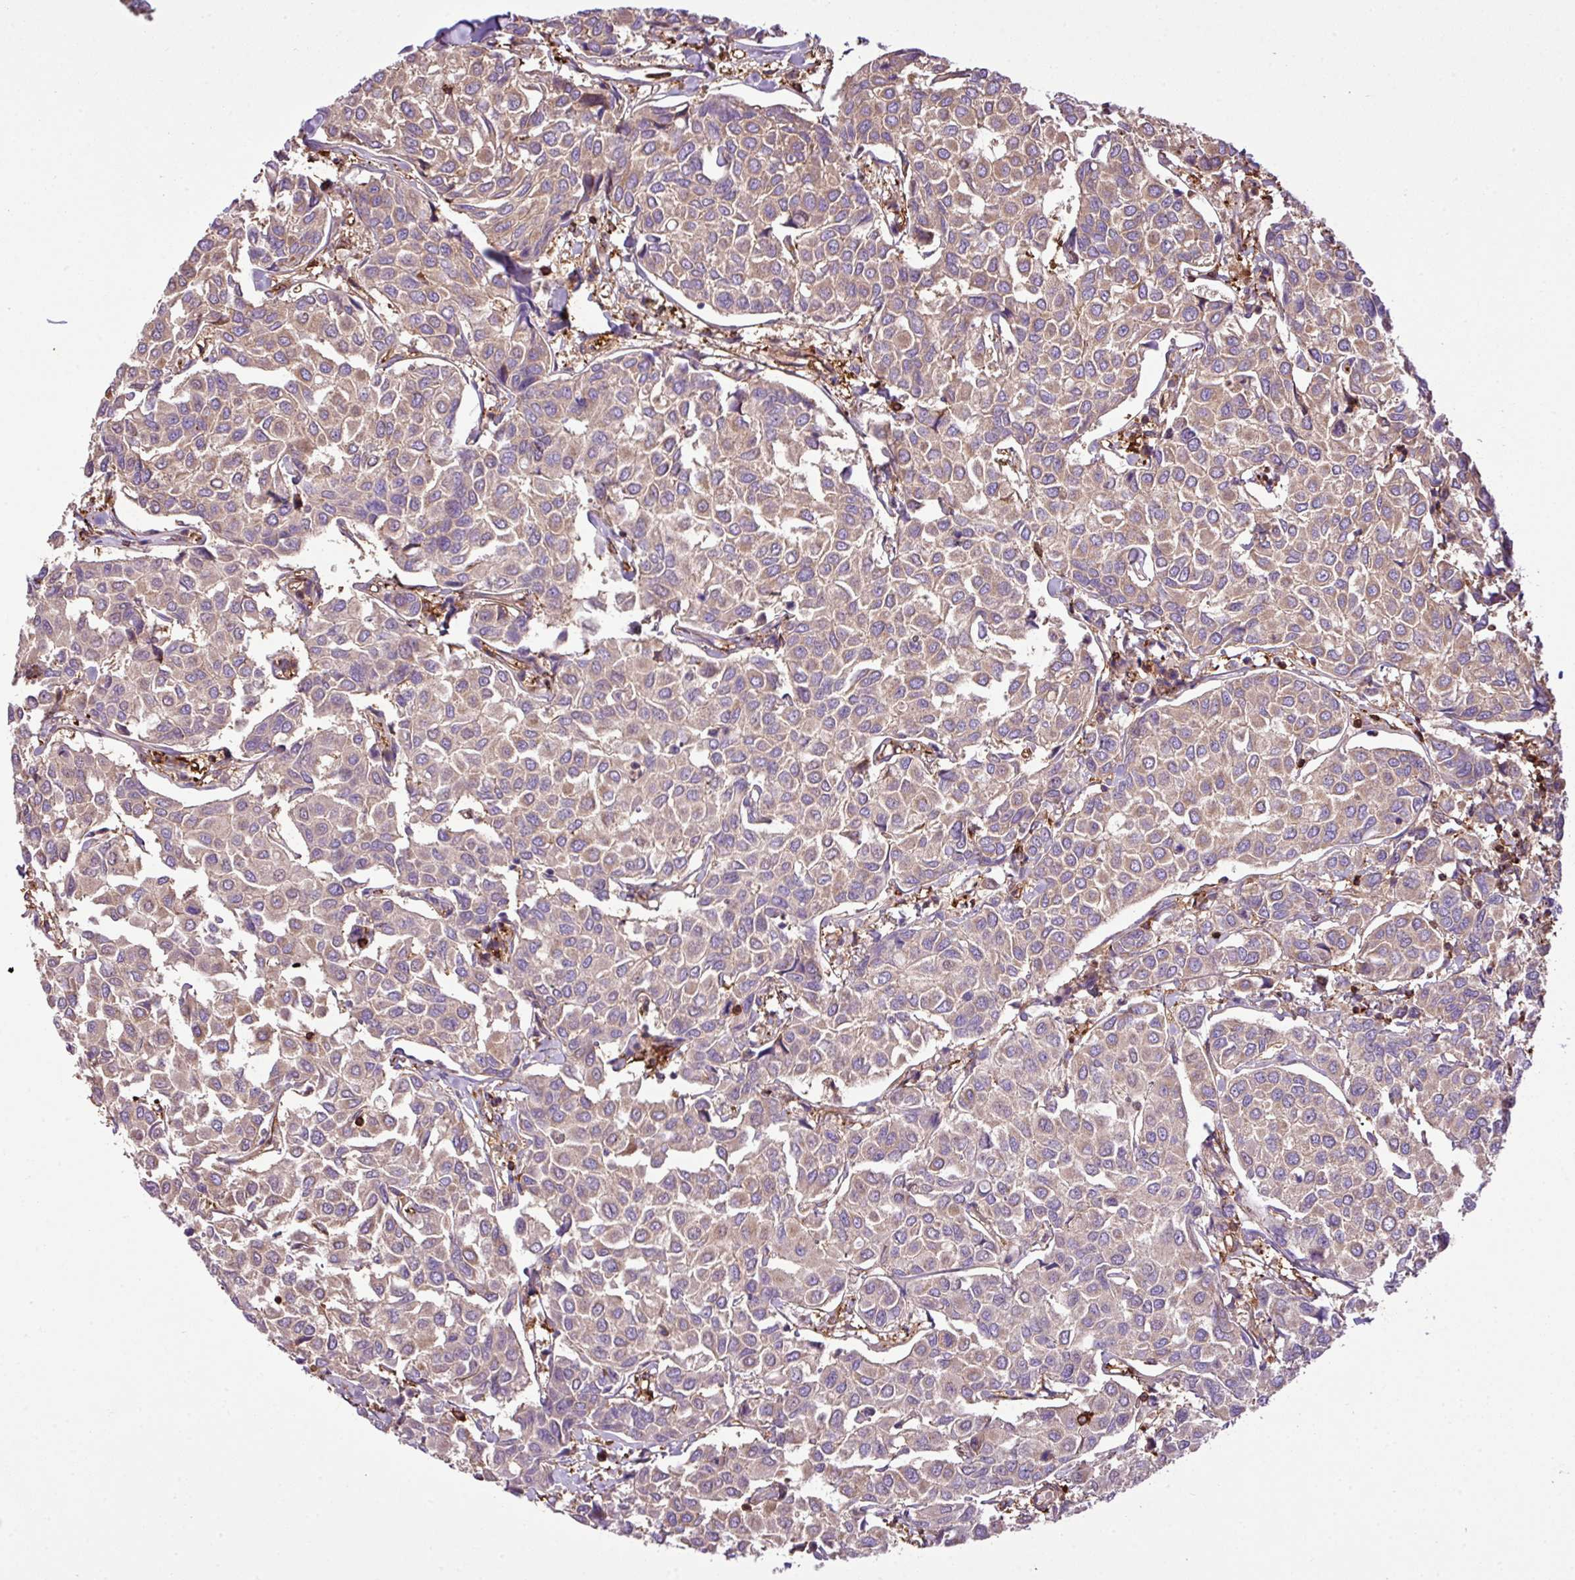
{"staining": {"intensity": "moderate", "quantity": ">75%", "location": "cytoplasmic/membranous"}, "tissue": "breast cancer", "cell_type": "Tumor cells", "image_type": "cancer", "snomed": [{"axis": "morphology", "description": "Duct carcinoma"}, {"axis": "topography", "description": "Breast"}], "caption": "DAB (3,3'-diaminobenzidine) immunohistochemical staining of breast cancer exhibits moderate cytoplasmic/membranous protein staining in about >75% of tumor cells.", "gene": "PGAP6", "patient": {"sex": "female", "age": 55}}